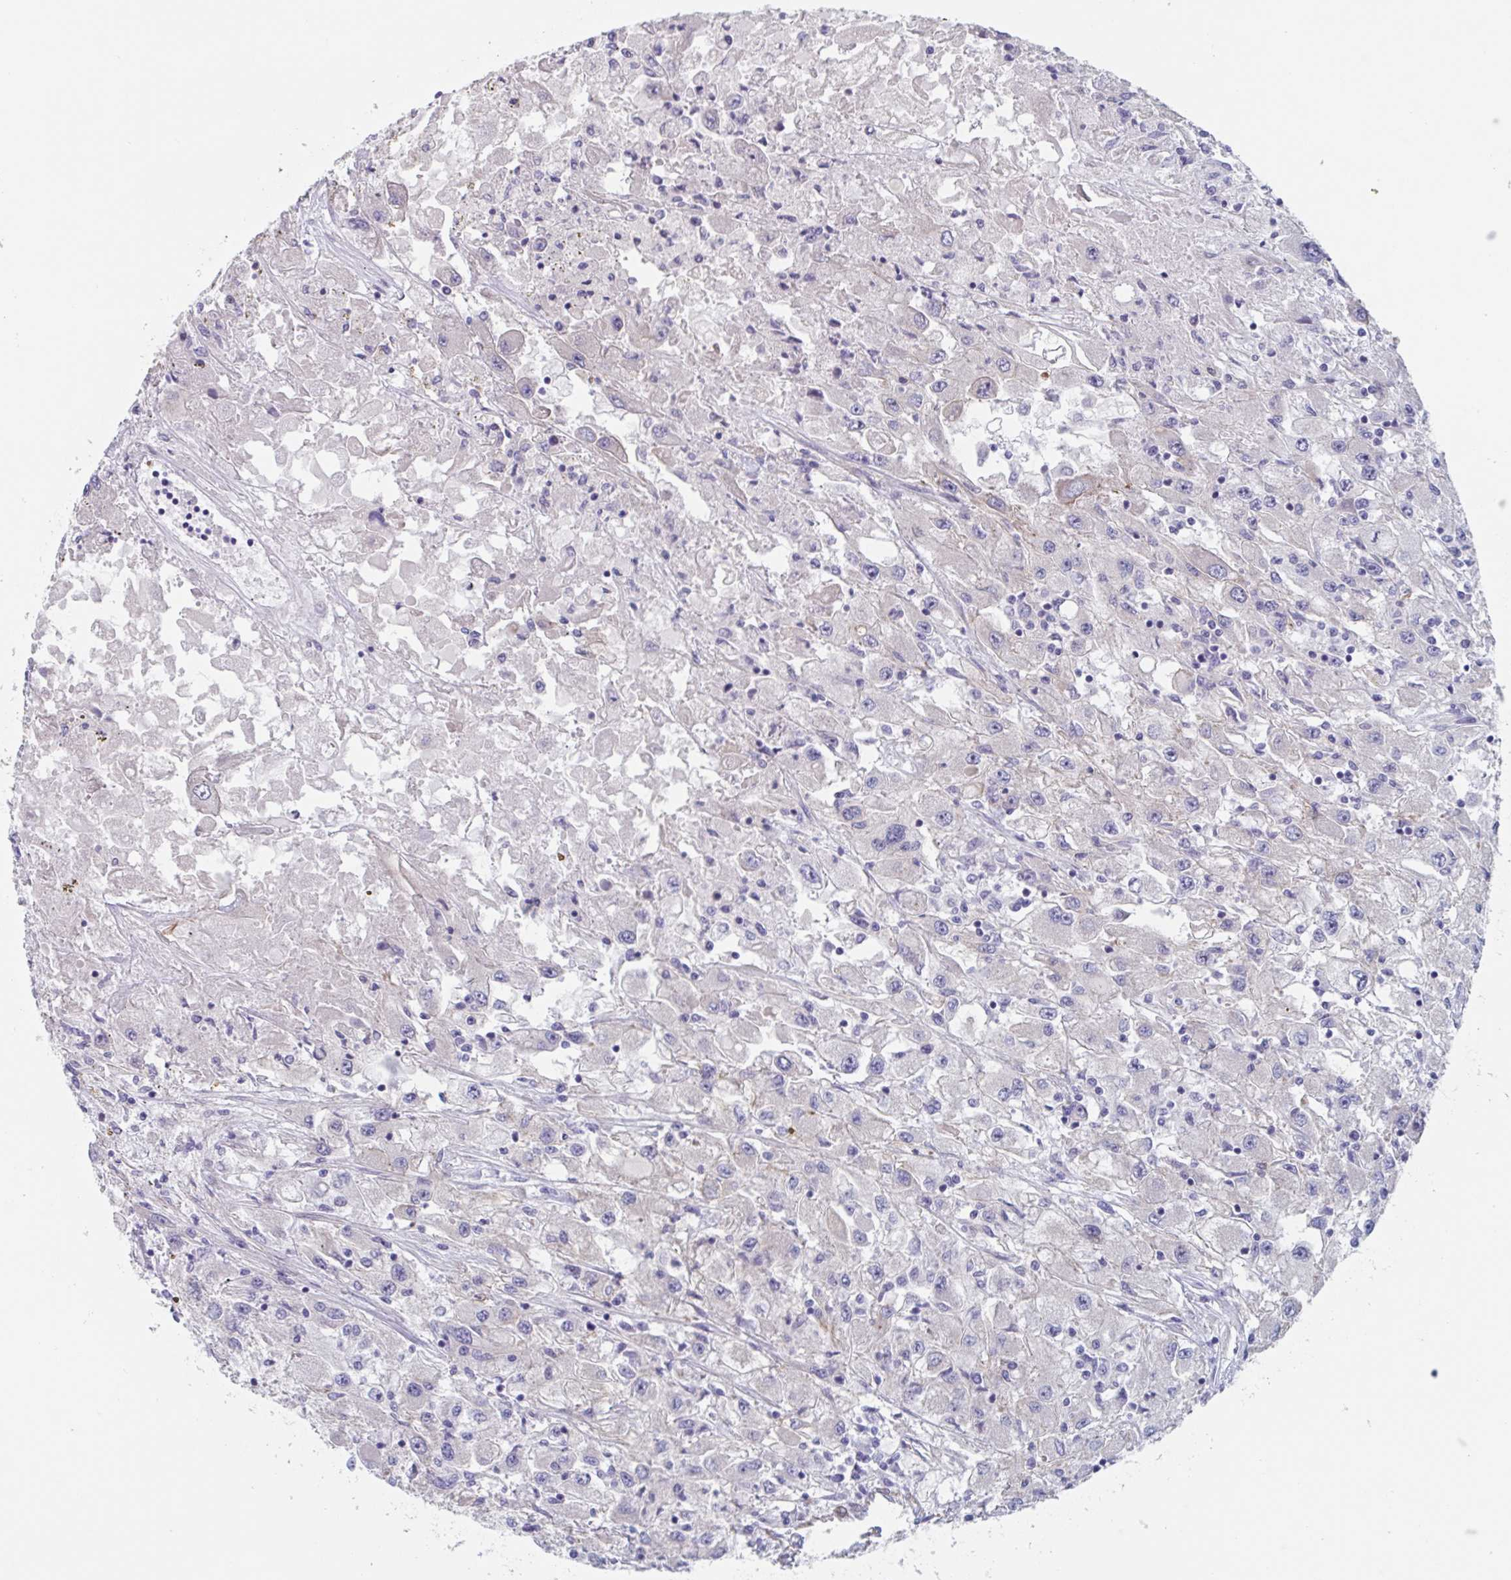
{"staining": {"intensity": "negative", "quantity": "none", "location": "none"}, "tissue": "renal cancer", "cell_type": "Tumor cells", "image_type": "cancer", "snomed": [{"axis": "morphology", "description": "Adenocarcinoma, NOS"}, {"axis": "topography", "description": "Kidney"}], "caption": "An immunohistochemistry (IHC) photomicrograph of adenocarcinoma (renal) is shown. There is no staining in tumor cells of adenocarcinoma (renal).", "gene": "CITED4", "patient": {"sex": "female", "age": 67}}